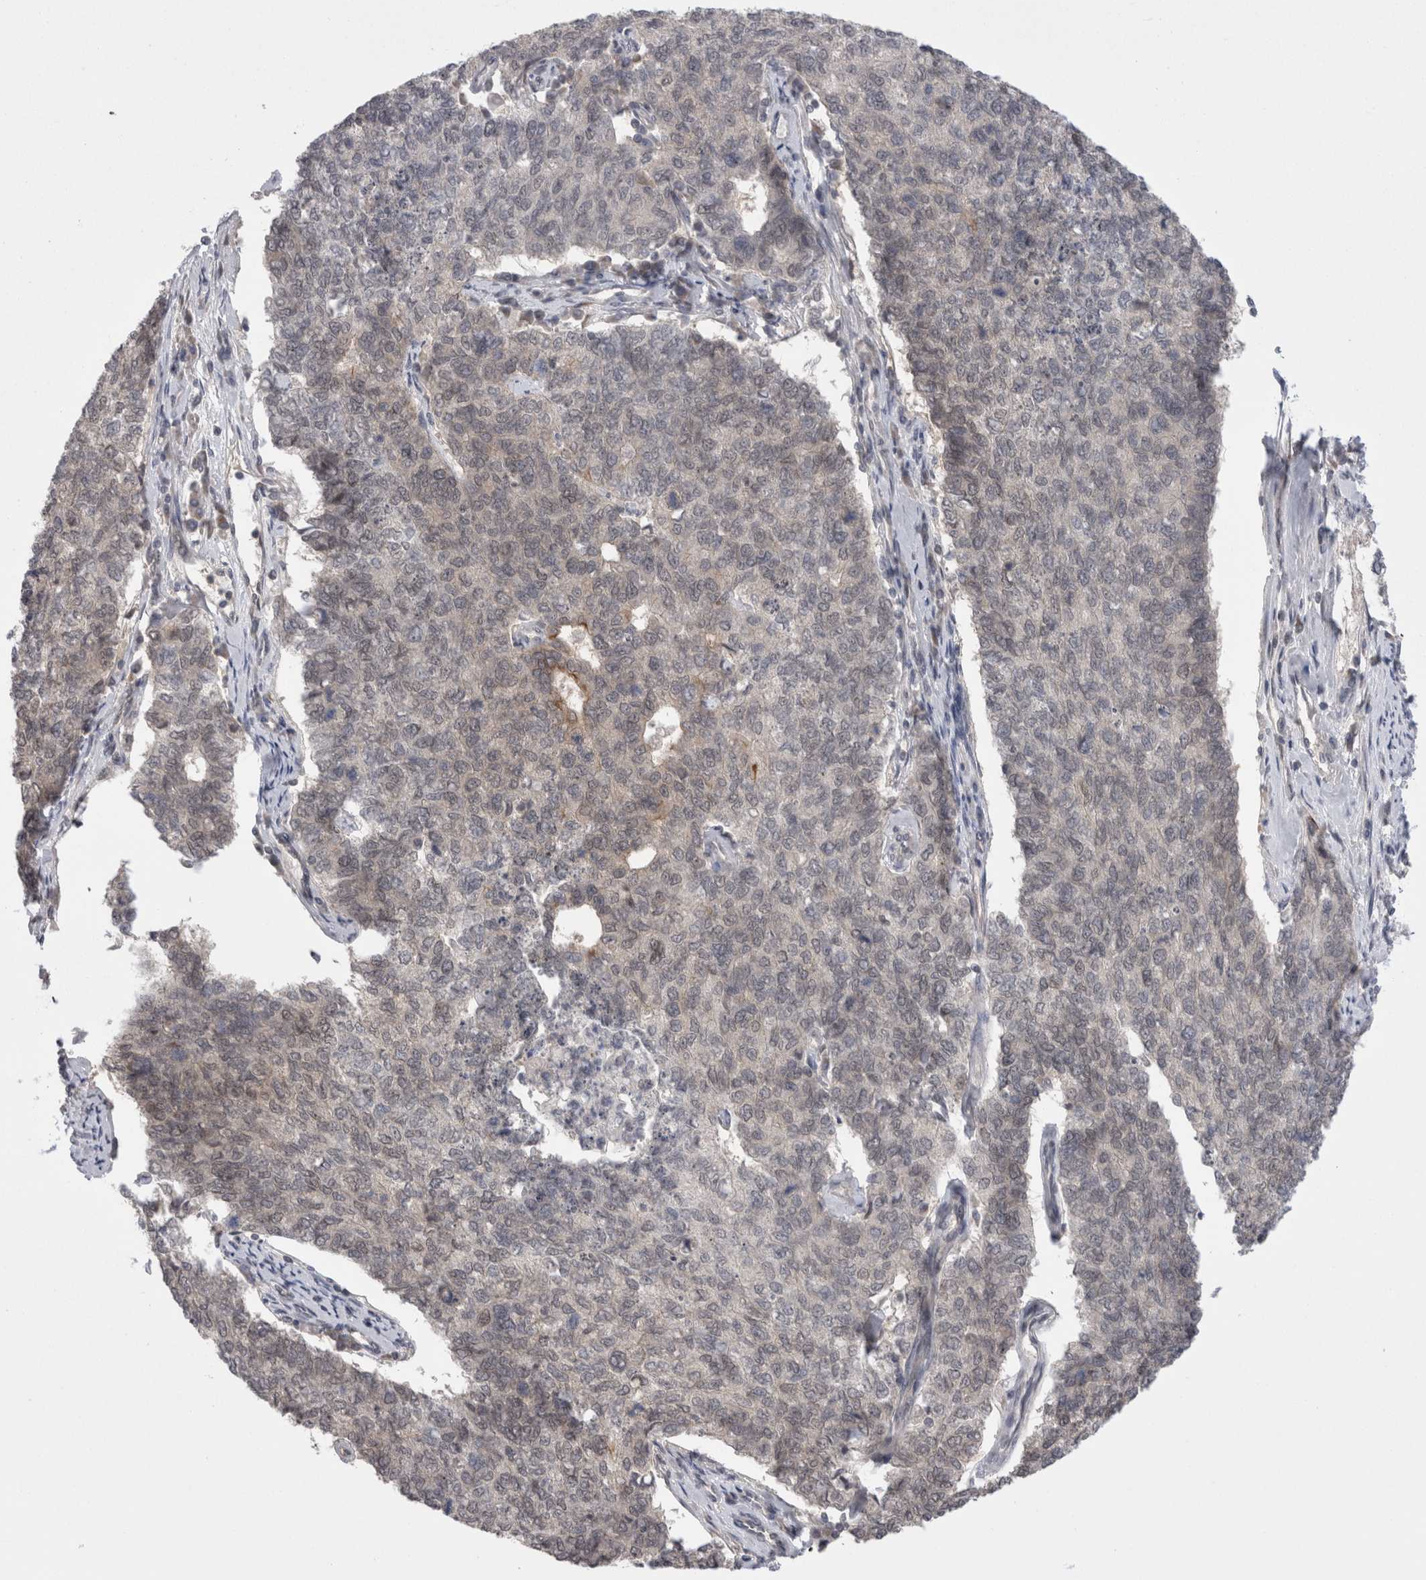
{"staining": {"intensity": "weak", "quantity": "<25%", "location": "cytoplasmic/membranous"}, "tissue": "cervical cancer", "cell_type": "Tumor cells", "image_type": "cancer", "snomed": [{"axis": "morphology", "description": "Squamous cell carcinoma, NOS"}, {"axis": "topography", "description": "Cervix"}], "caption": "Image shows no protein positivity in tumor cells of cervical cancer tissue.", "gene": "ZNF341", "patient": {"sex": "female", "age": 63}}